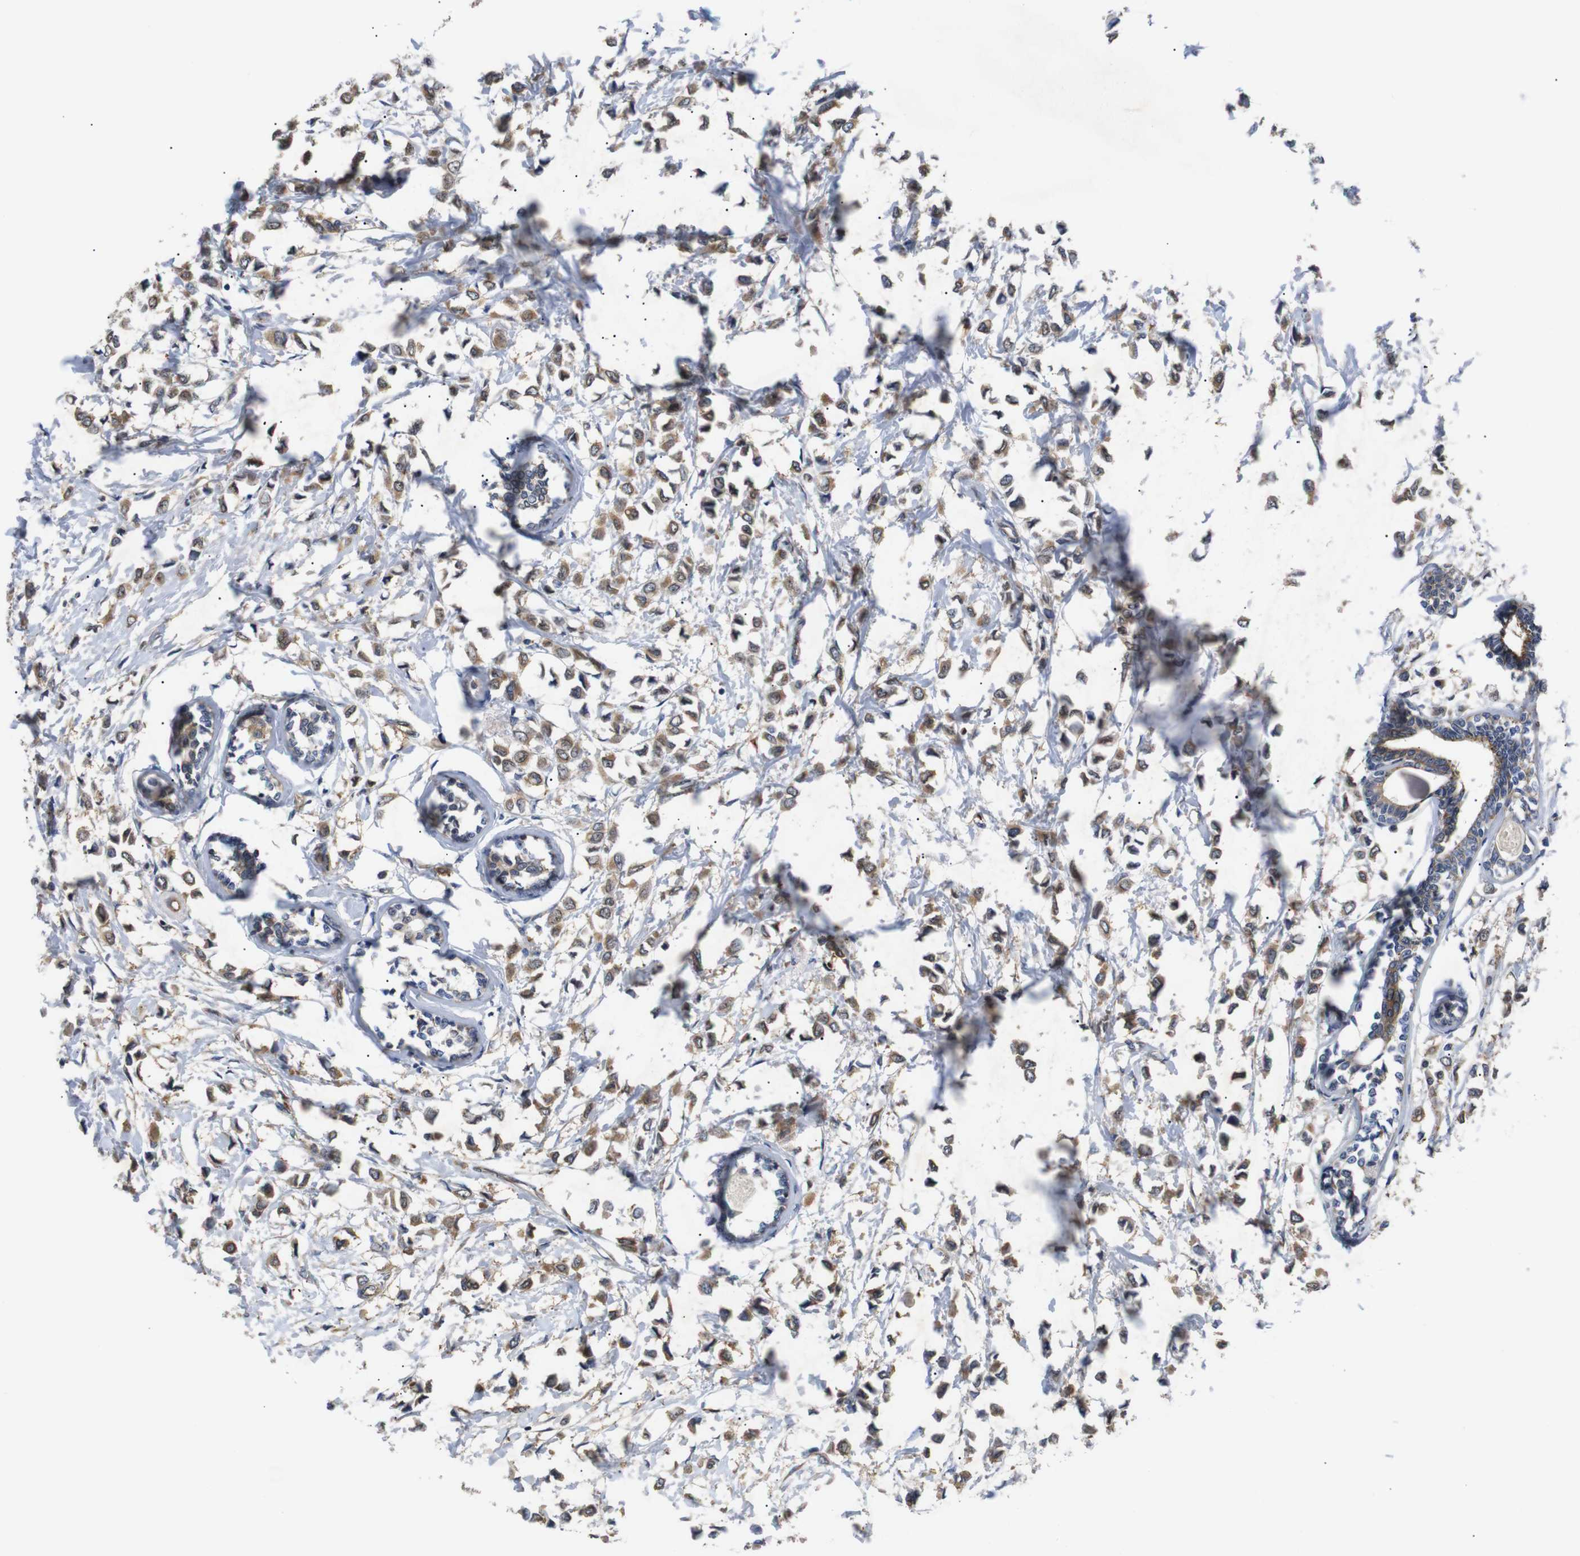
{"staining": {"intensity": "moderate", "quantity": ">75%", "location": "cytoplasmic/membranous"}, "tissue": "breast cancer", "cell_type": "Tumor cells", "image_type": "cancer", "snomed": [{"axis": "morphology", "description": "Lobular carcinoma"}, {"axis": "topography", "description": "Breast"}], "caption": "The immunohistochemical stain labels moderate cytoplasmic/membranous staining in tumor cells of breast lobular carcinoma tissue. Using DAB (brown) and hematoxylin (blue) stains, captured at high magnification using brightfield microscopy.", "gene": "DDR1", "patient": {"sex": "female", "age": 51}}